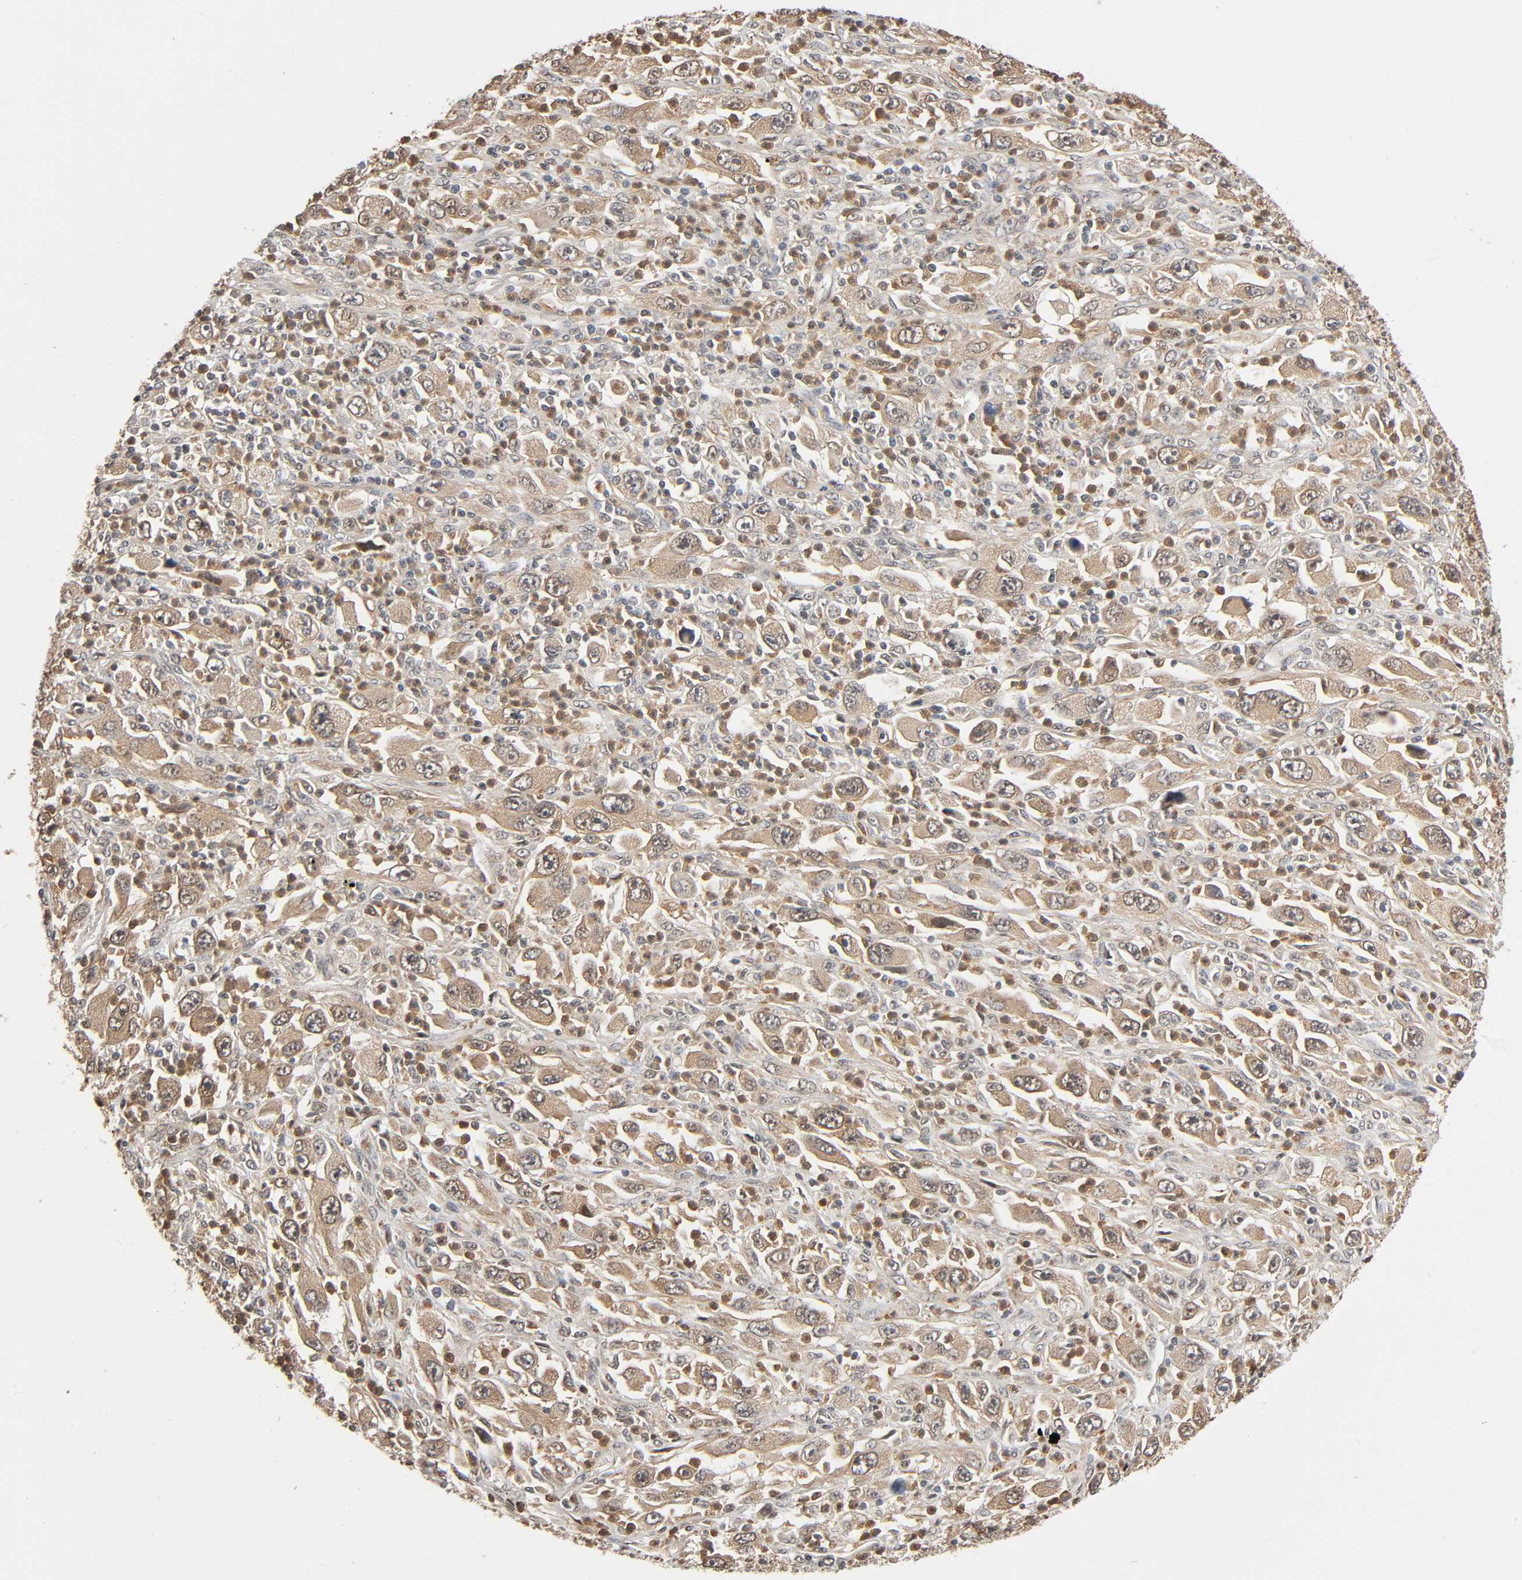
{"staining": {"intensity": "weak", "quantity": ">75%", "location": "cytoplasmic/membranous,nuclear"}, "tissue": "melanoma", "cell_type": "Tumor cells", "image_type": "cancer", "snomed": [{"axis": "morphology", "description": "Malignant melanoma, Metastatic site"}, {"axis": "topography", "description": "Skin"}], "caption": "Melanoma stained for a protein displays weak cytoplasmic/membranous and nuclear positivity in tumor cells.", "gene": "NEDD8", "patient": {"sex": "female", "age": 56}}